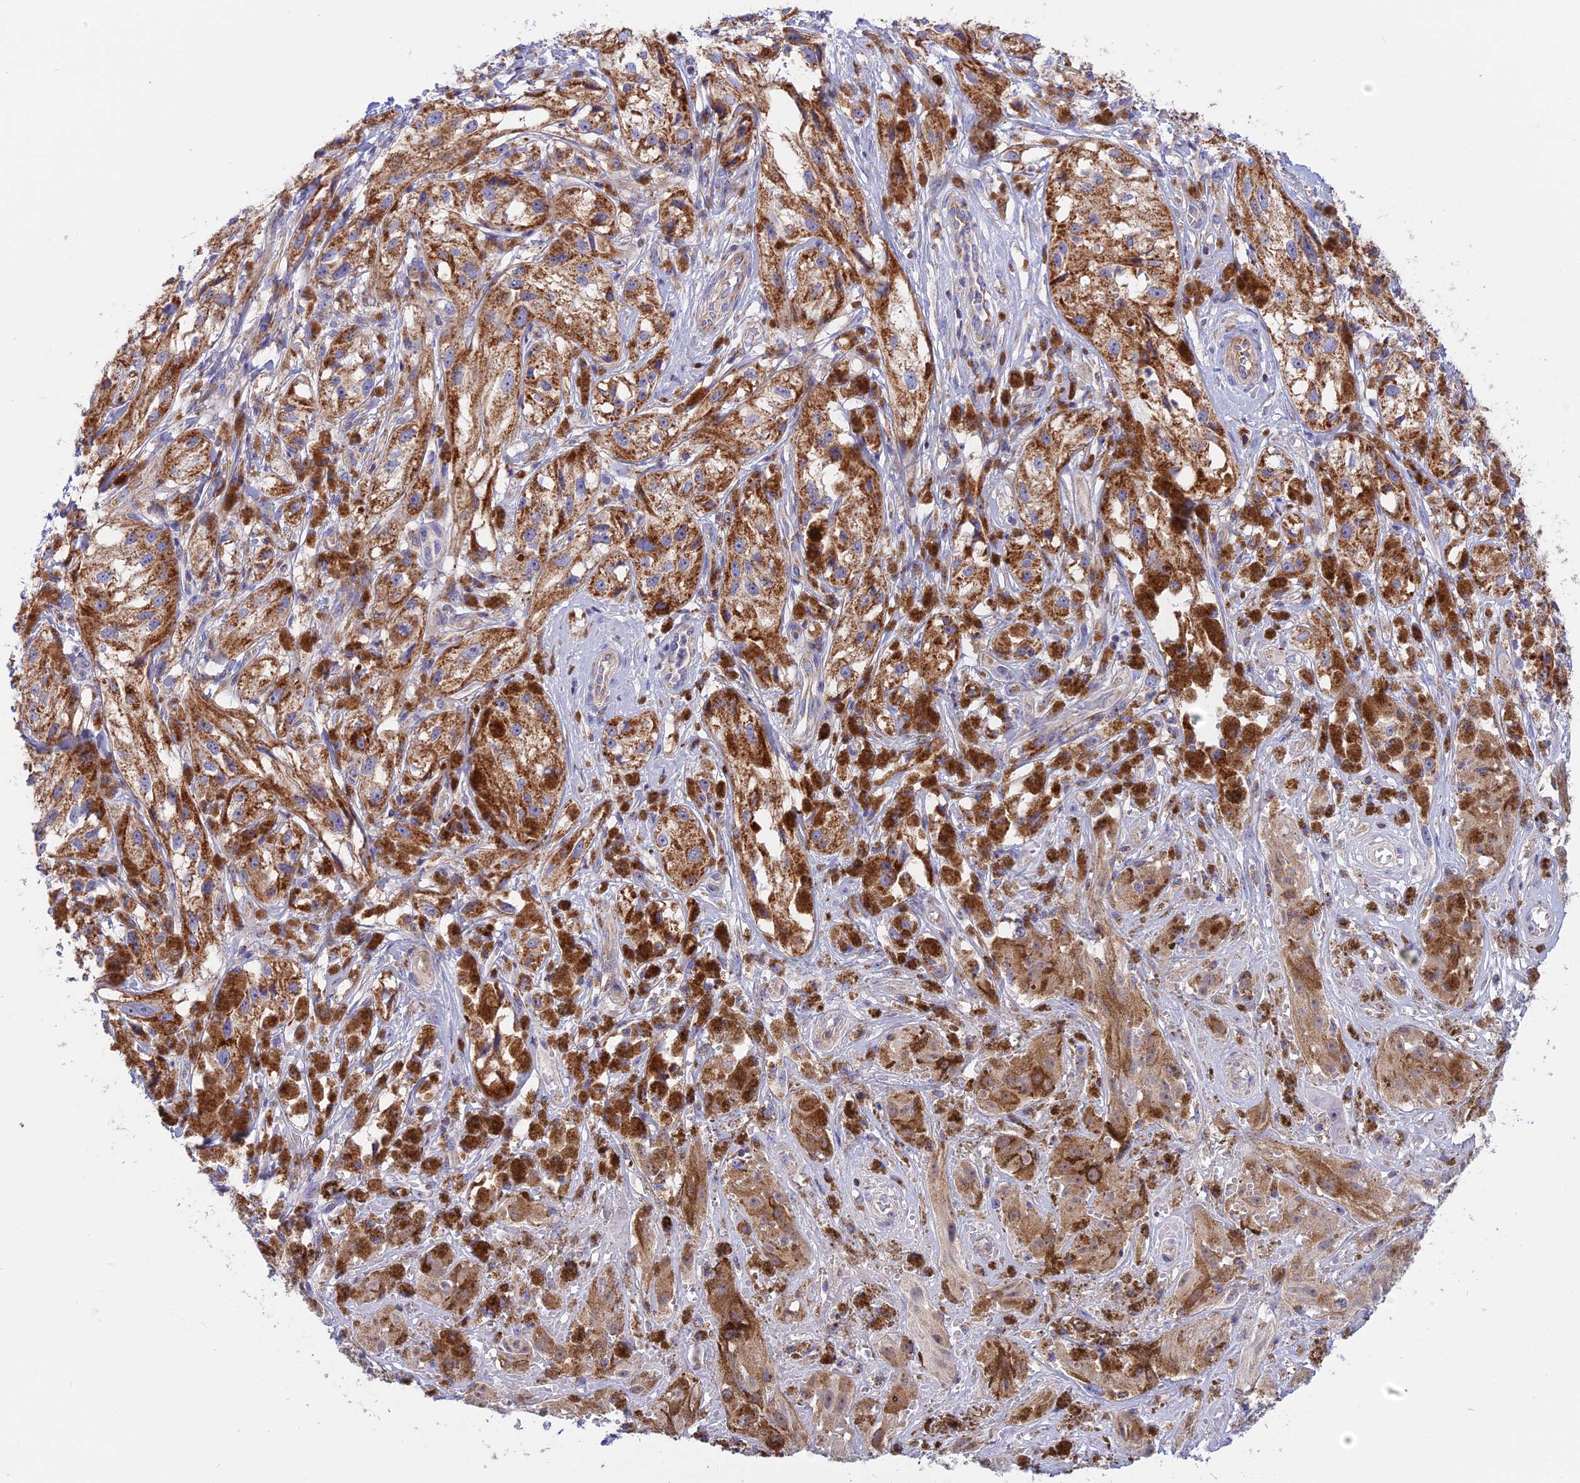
{"staining": {"intensity": "moderate", "quantity": ">75%", "location": "cytoplasmic/membranous"}, "tissue": "melanoma", "cell_type": "Tumor cells", "image_type": "cancer", "snomed": [{"axis": "morphology", "description": "Malignant melanoma, NOS"}, {"axis": "topography", "description": "Skin"}], "caption": "Brown immunohistochemical staining in human melanoma reveals moderate cytoplasmic/membranous positivity in about >75% of tumor cells. (Brightfield microscopy of DAB IHC at high magnification).", "gene": "GCDH", "patient": {"sex": "male", "age": 88}}